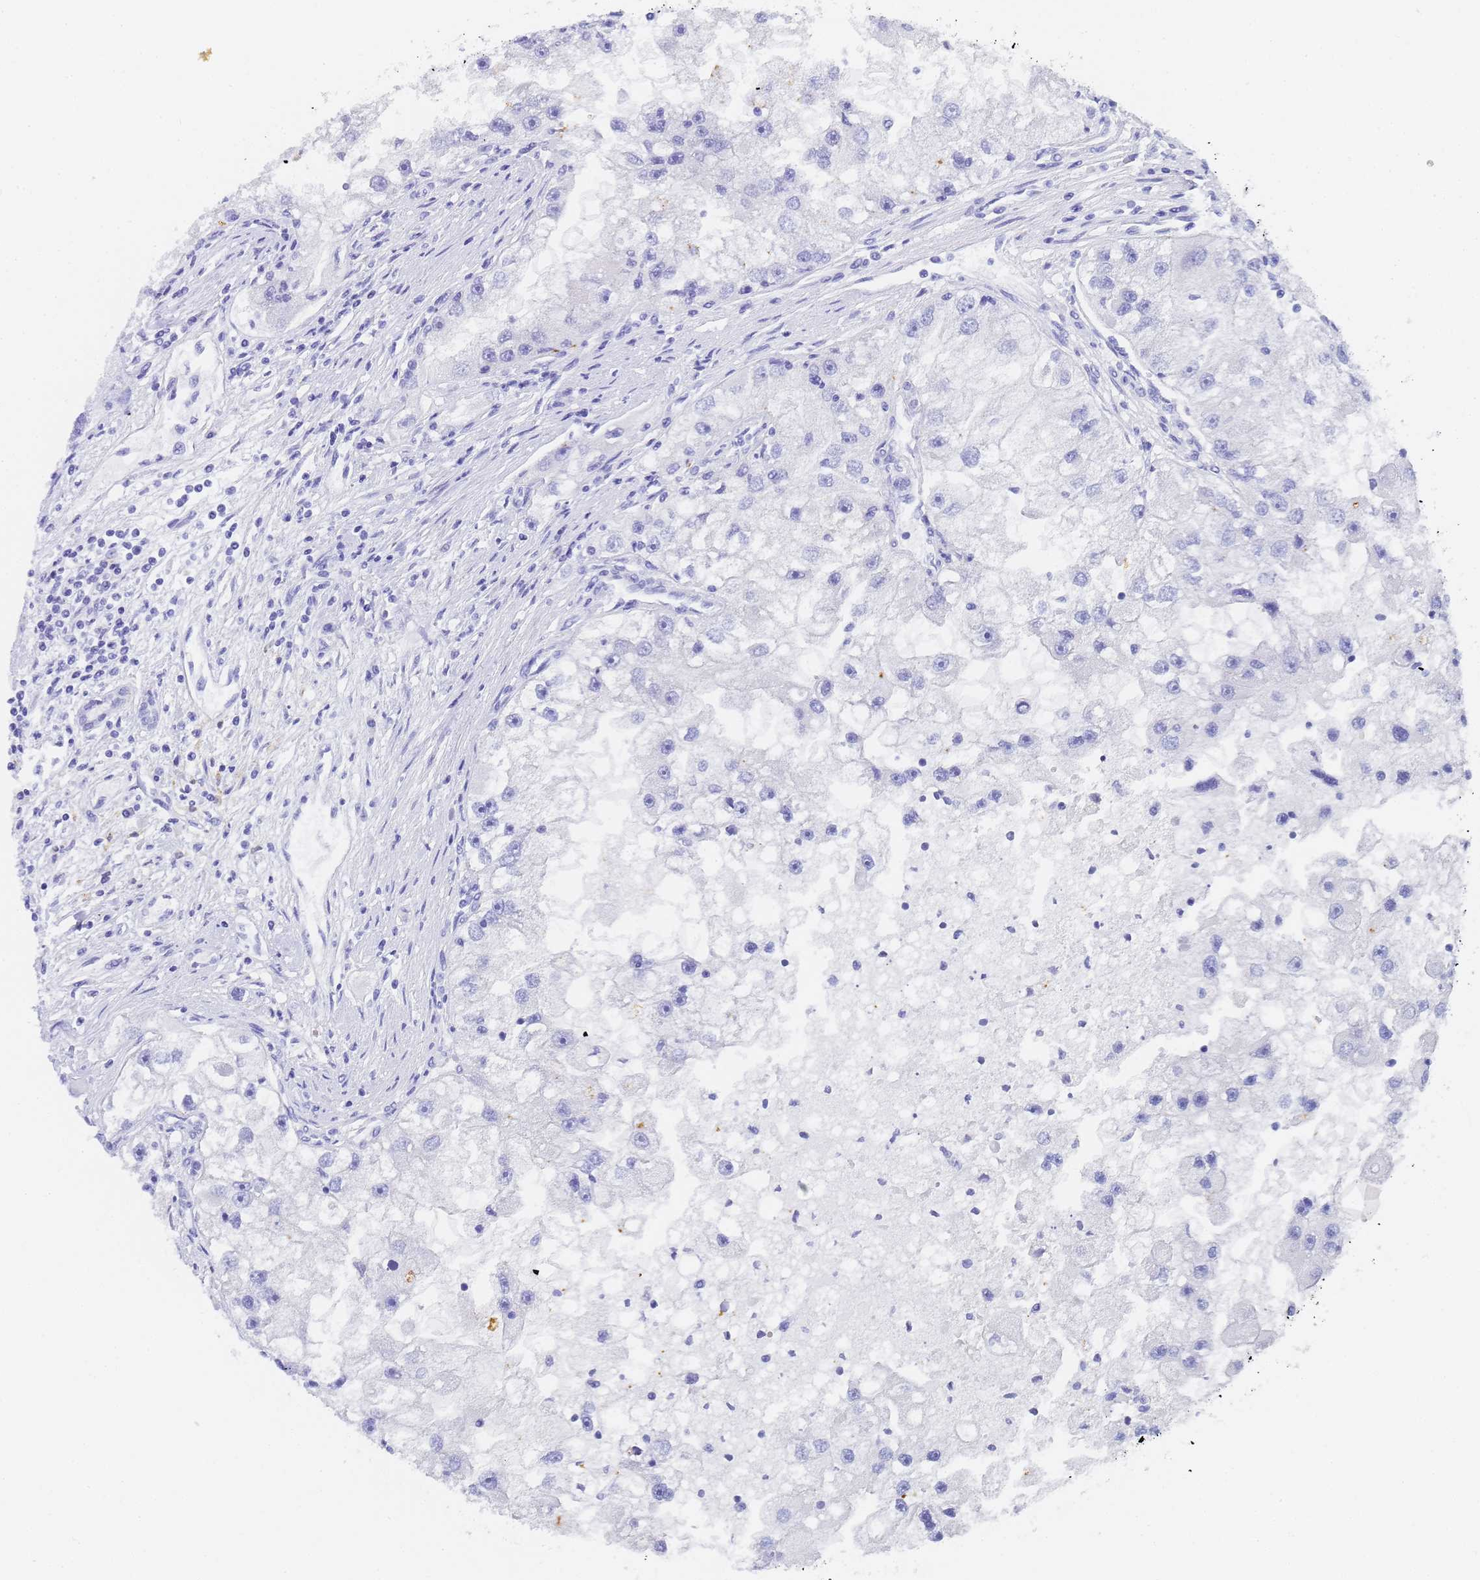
{"staining": {"intensity": "negative", "quantity": "none", "location": "none"}, "tissue": "renal cancer", "cell_type": "Tumor cells", "image_type": "cancer", "snomed": [{"axis": "morphology", "description": "Adenocarcinoma, NOS"}, {"axis": "topography", "description": "Kidney"}], "caption": "The histopathology image exhibits no staining of tumor cells in adenocarcinoma (renal).", "gene": "STATH", "patient": {"sex": "male", "age": 63}}